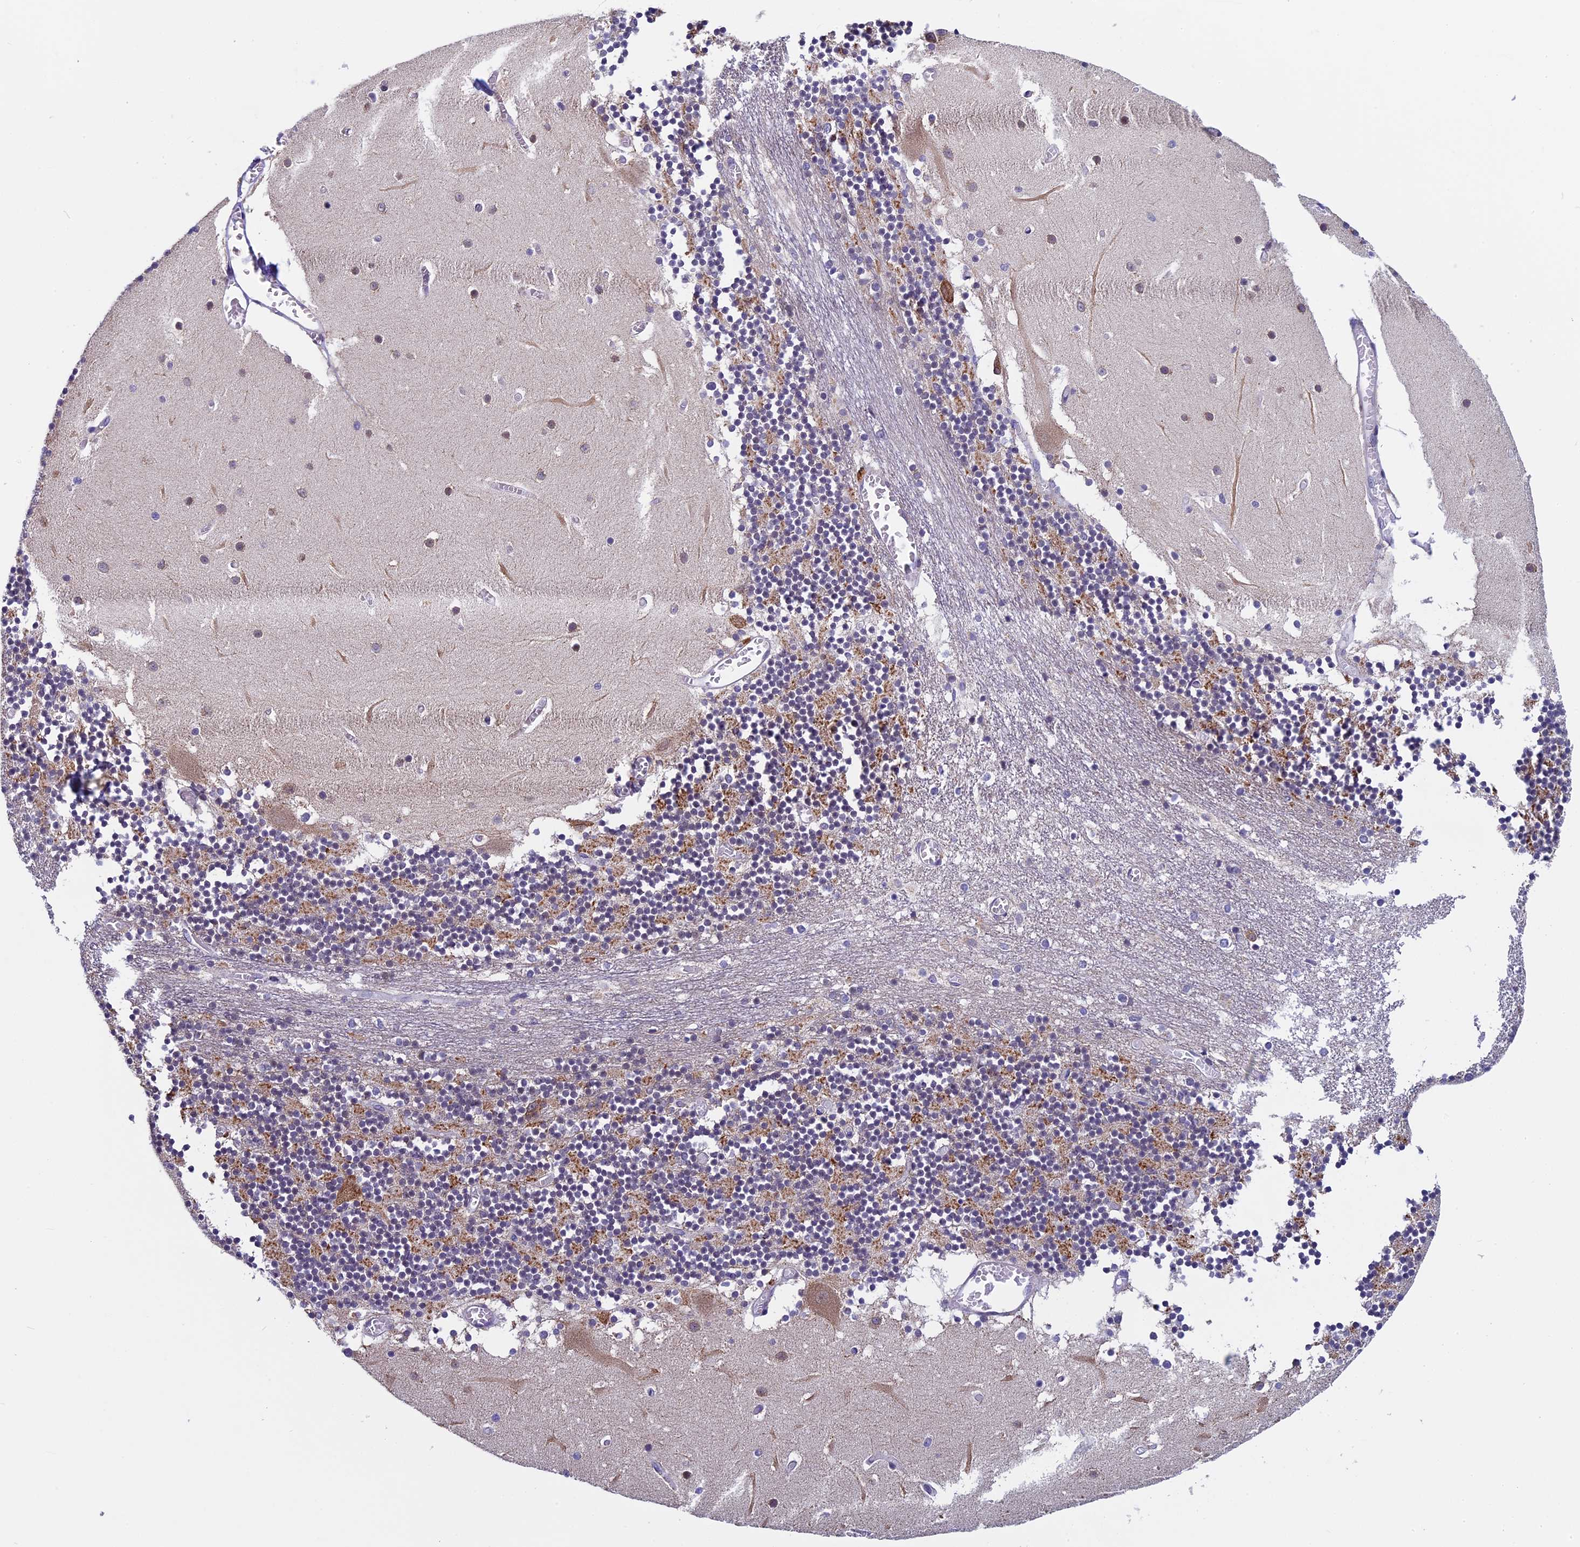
{"staining": {"intensity": "moderate", "quantity": "<25%", "location": "cytoplasmic/membranous"}, "tissue": "cerebellum", "cell_type": "Cells in granular layer", "image_type": "normal", "snomed": [{"axis": "morphology", "description": "Normal tissue, NOS"}, {"axis": "topography", "description": "Cerebellum"}], "caption": "Brown immunohistochemical staining in benign human cerebellum displays moderate cytoplasmic/membranous staining in approximately <25% of cells in granular layer.", "gene": "ZNF317", "patient": {"sex": "female", "age": 28}}